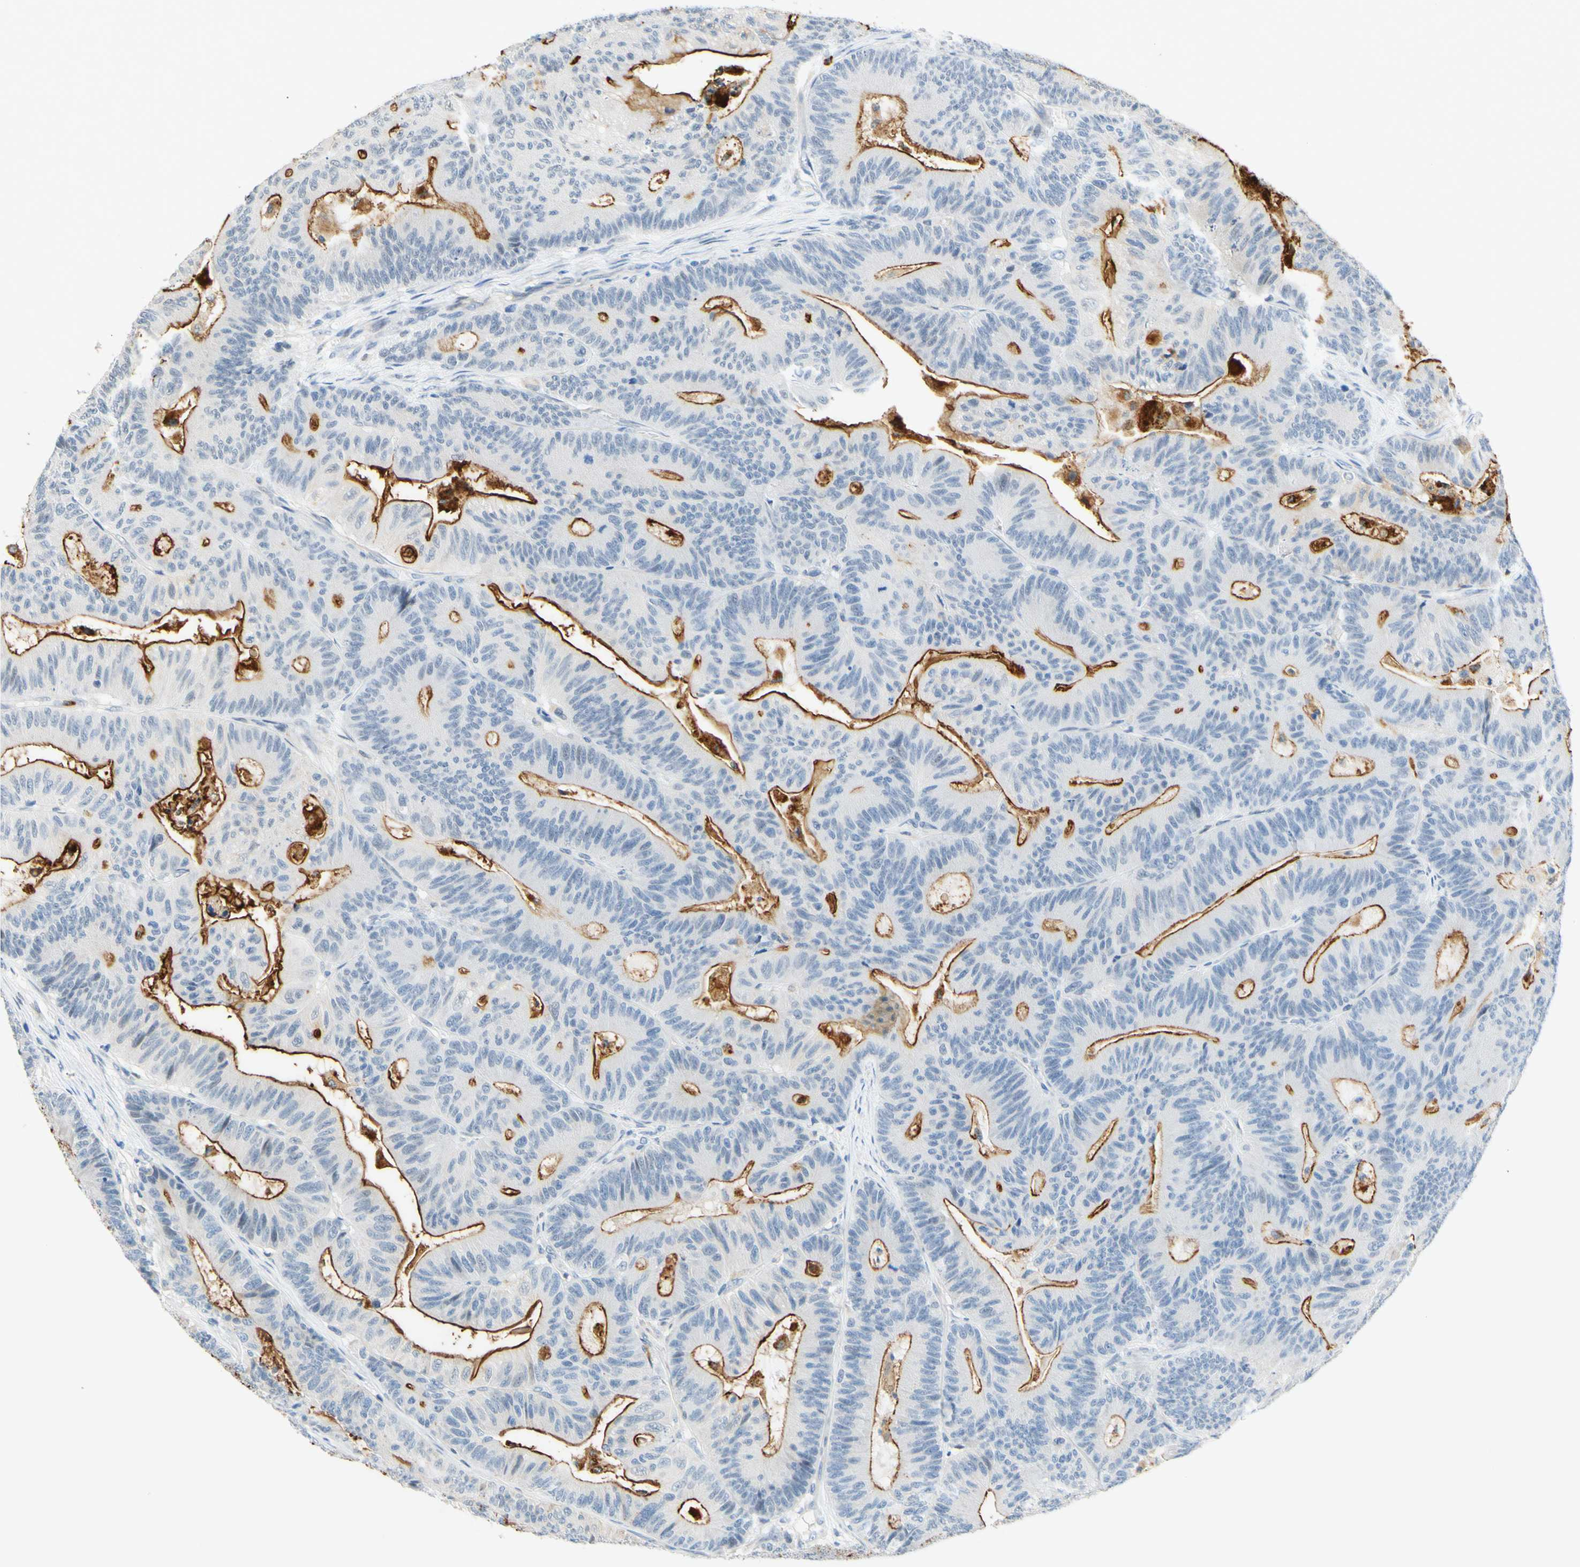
{"staining": {"intensity": "moderate", "quantity": "<25%", "location": "cytoplasmic/membranous"}, "tissue": "colorectal cancer", "cell_type": "Tumor cells", "image_type": "cancer", "snomed": [{"axis": "morphology", "description": "Adenocarcinoma, NOS"}, {"axis": "topography", "description": "Colon"}], "caption": "Tumor cells show low levels of moderate cytoplasmic/membranous expression in about <25% of cells in colorectal cancer (adenocarcinoma).", "gene": "TREM2", "patient": {"sex": "female", "age": 84}}